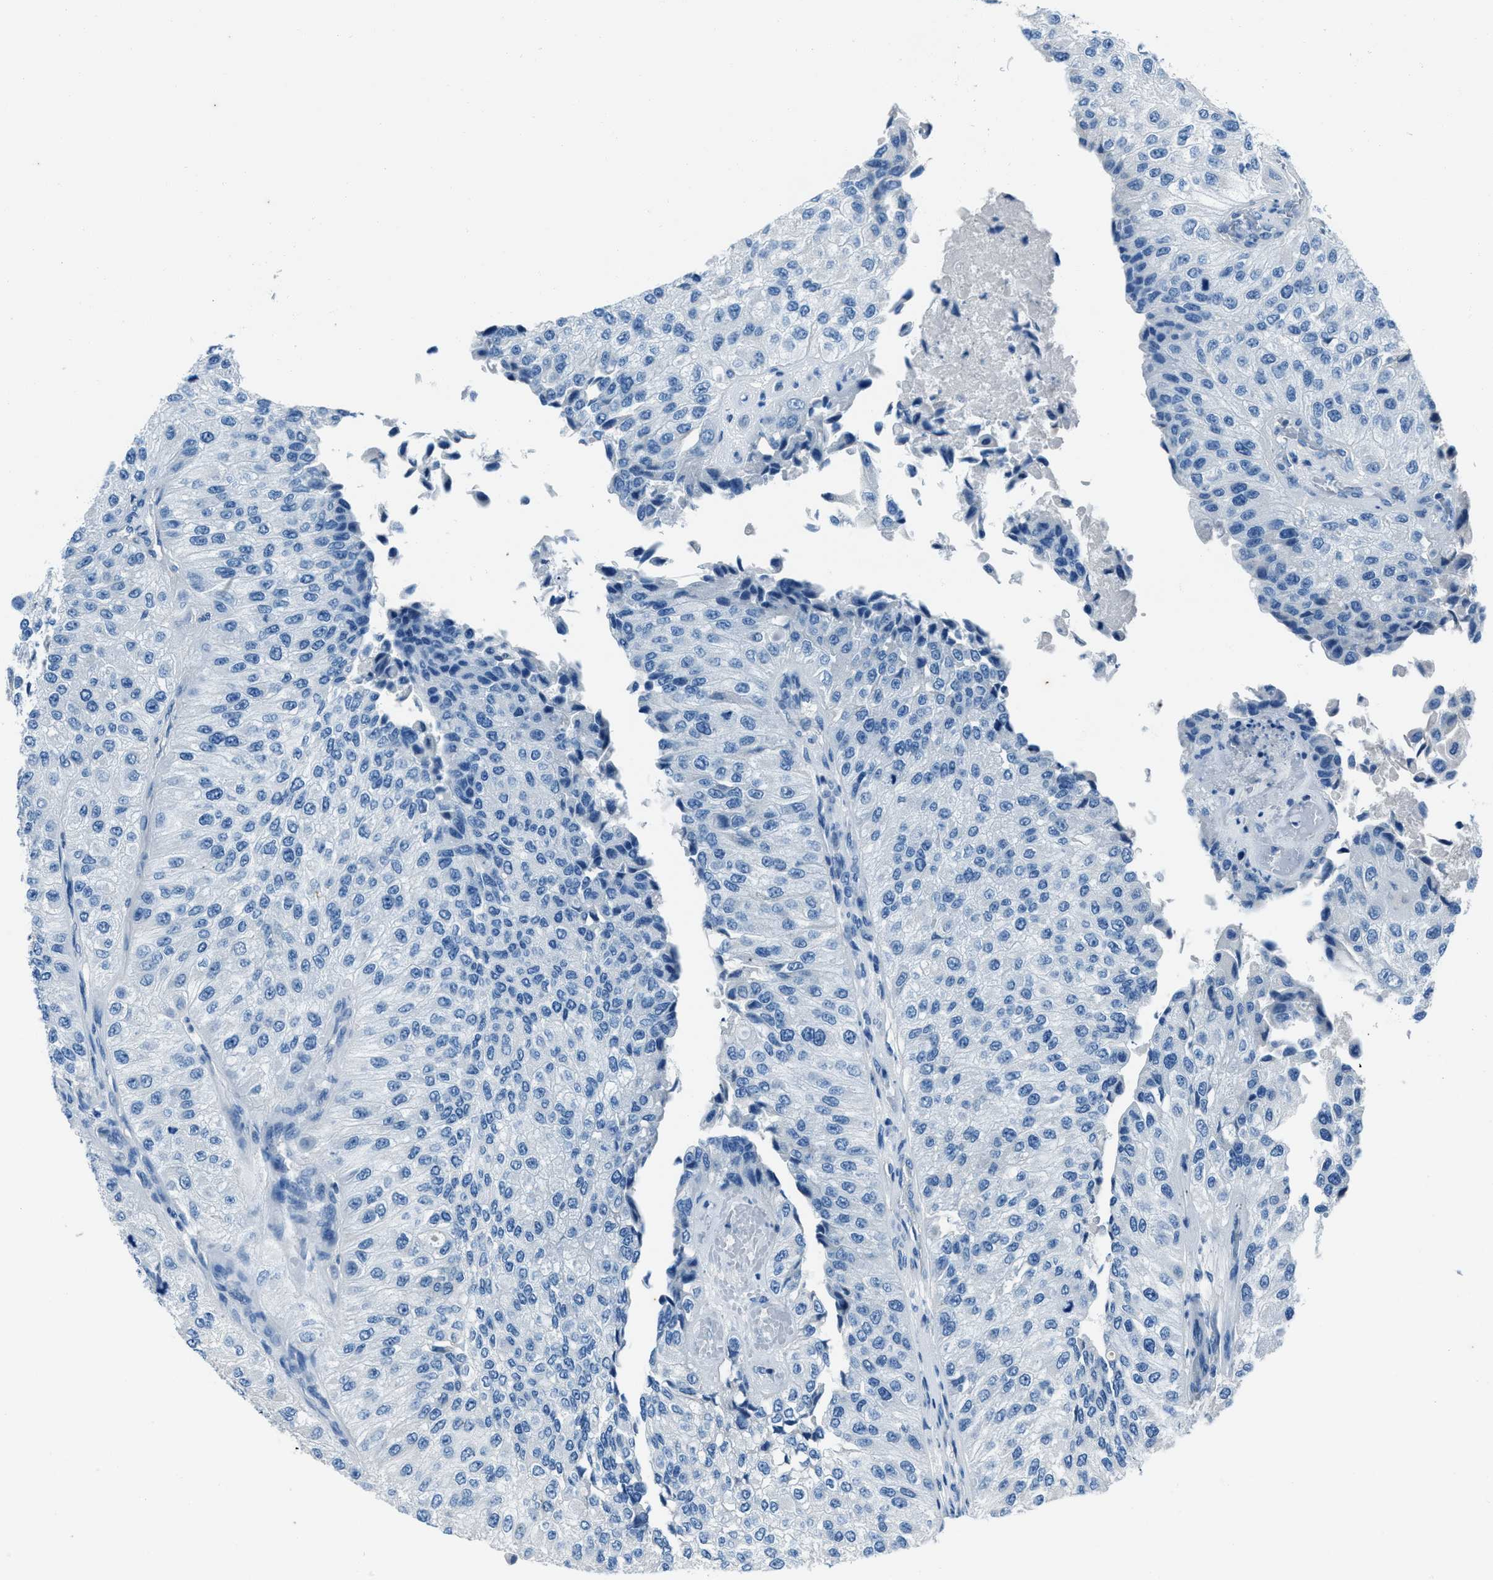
{"staining": {"intensity": "negative", "quantity": "none", "location": "none"}, "tissue": "urothelial cancer", "cell_type": "Tumor cells", "image_type": "cancer", "snomed": [{"axis": "morphology", "description": "Urothelial carcinoma, High grade"}, {"axis": "topography", "description": "Kidney"}, {"axis": "topography", "description": "Urinary bladder"}], "caption": "An image of human urothelial cancer is negative for staining in tumor cells.", "gene": "AMACR", "patient": {"sex": "male", "age": 77}}